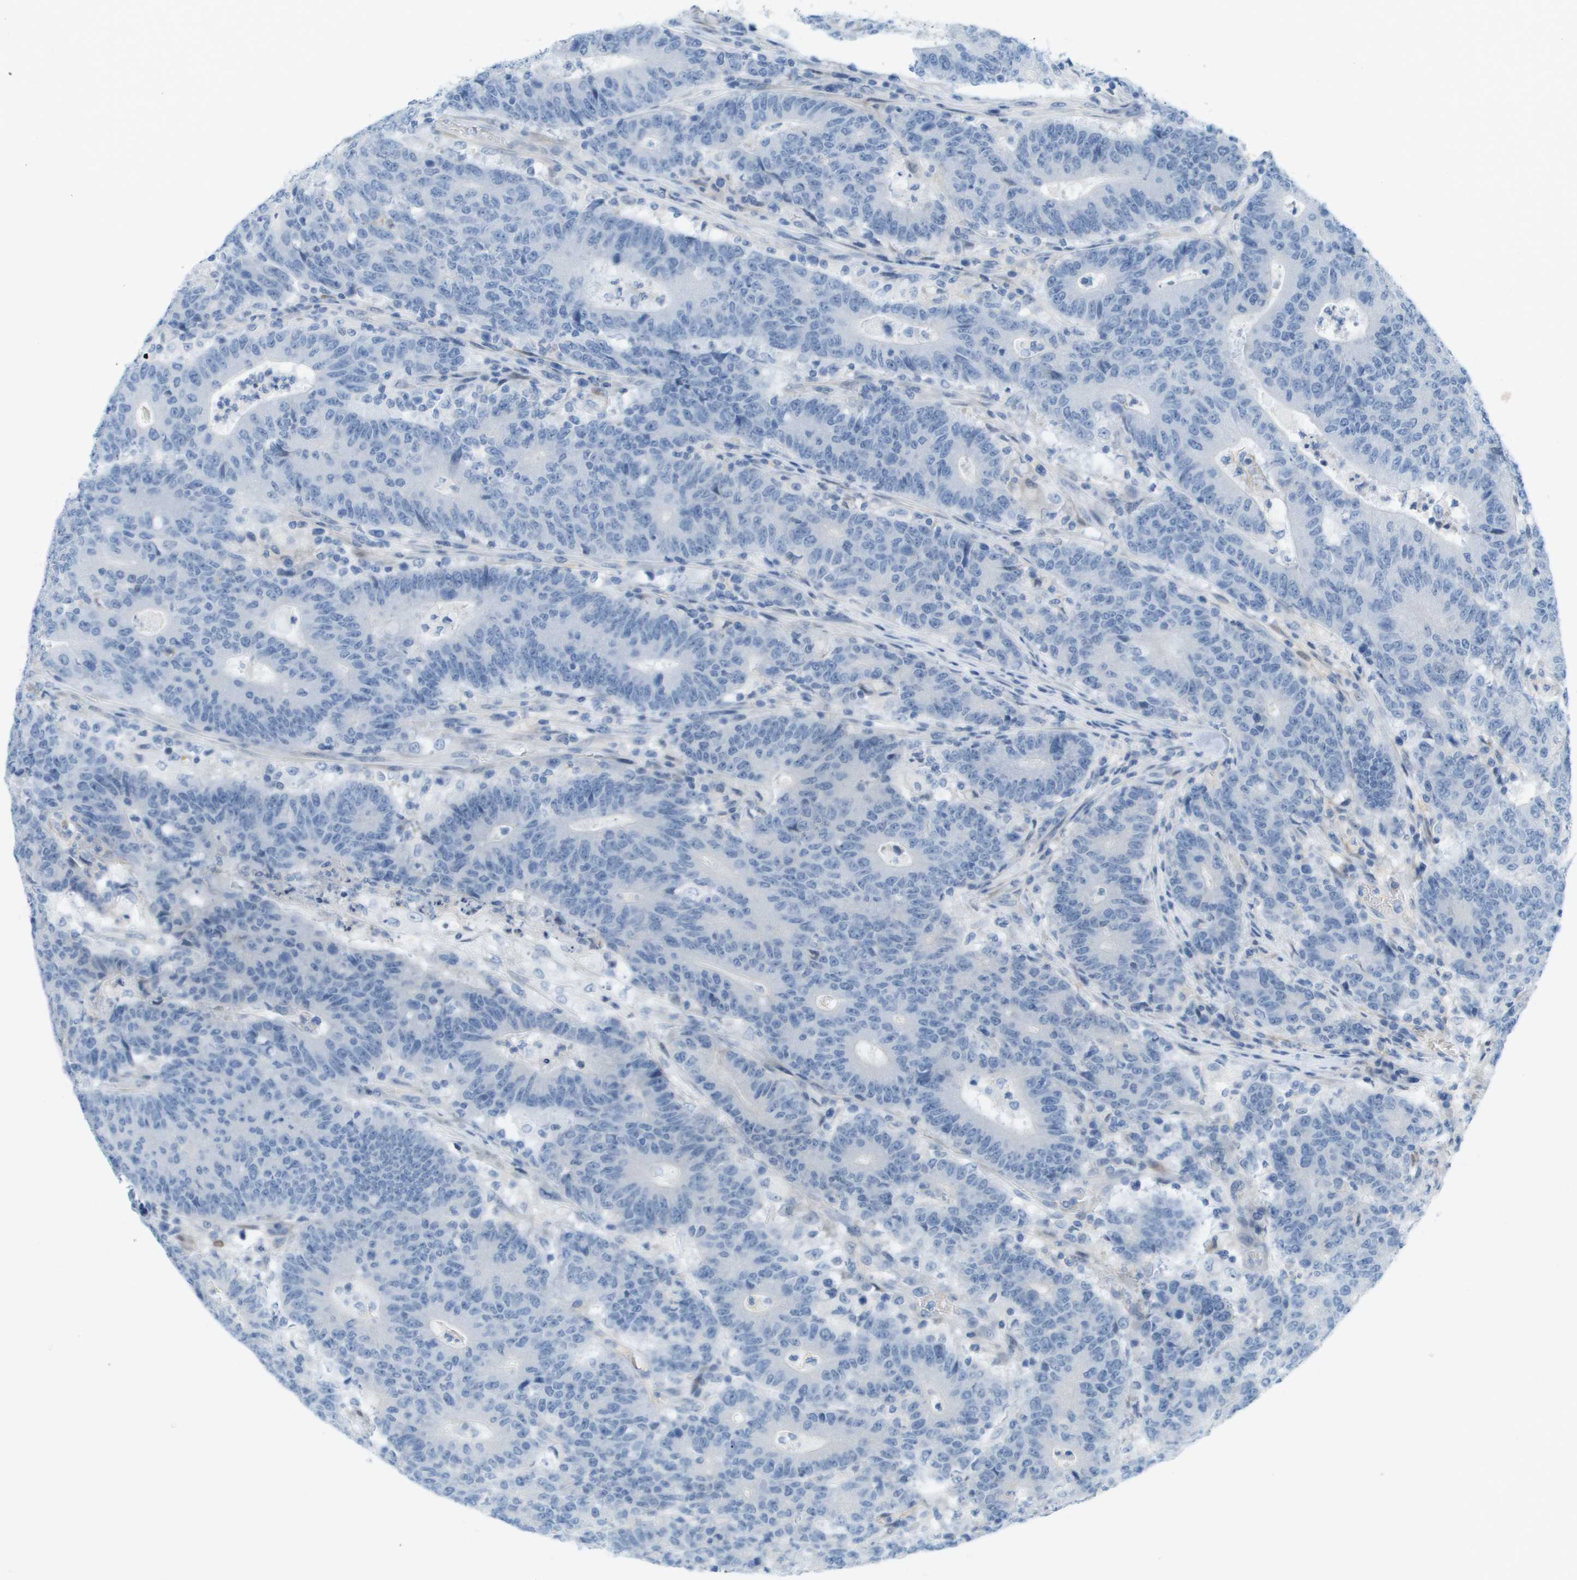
{"staining": {"intensity": "negative", "quantity": "none", "location": "none"}, "tissue": "colorectal cancer", "cell_type": "Tumor cells", "image_type": "cancer", "snomed": [{"axis": "morphology", "description": "Normal tissue, NOS"}, {"axis": "morphology", "description": "Adenocarcinoma, NOS"}, {"axis": "topography", "description": "Colon"}], "caption": "Immunohistochemical staining of colorectal cancer (adenocarcinoma) exhibits no significant staining in tumor cells. (Immunohistochemistry (ihc), brightfield microscopy, high magnification).", "gene": "CUL9", "patient": {"sex": "female", "age": 75}}